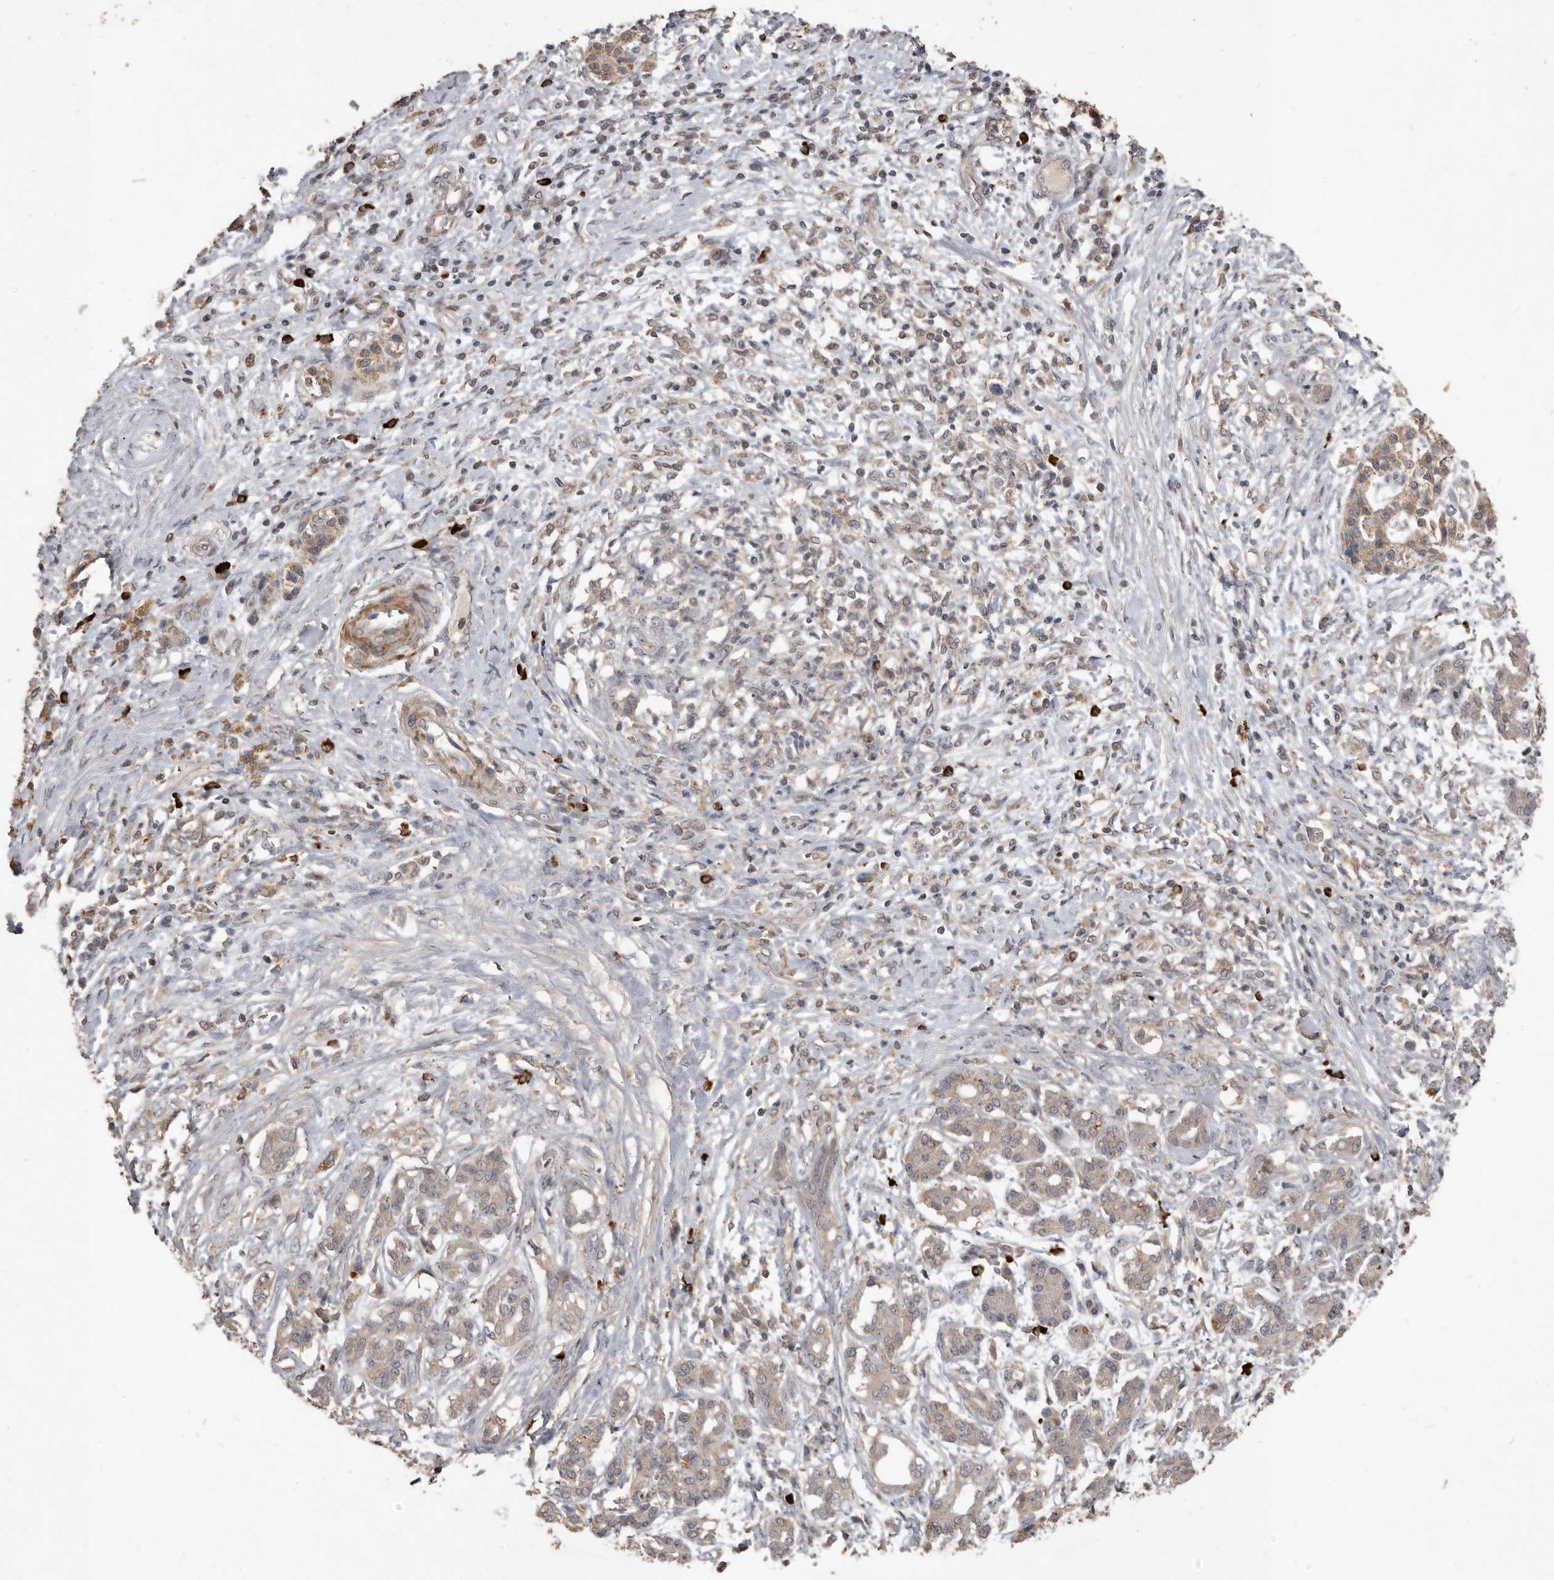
{"staining": {"intensity": "weak", "quantity": "25%-75%", "location": "cytoplasmic/membranous"}, "tissue": "pancreatic cancer", "cell_type": "Tumor cells", "image_type": "cancer", "snomed": [{"axis": "morphology", "description": "Adenocarcinoma, NOS"}, {"axis": "topography", "description": "Pancreas"}], "caption": "DAB (3,3'-diaminobenzidine) immunohistochemical staining of pancreatic cancer exhibits weak cytoplasmic/membranous protein staining in approximately 25%-75% of tumor cells. (DAB (3,3'-diaminobenzidine) = brown stain, brightfield microscopy at high magnification).", "gene": "BAMBI", "patient": {"sex": "female", "age": 56}}